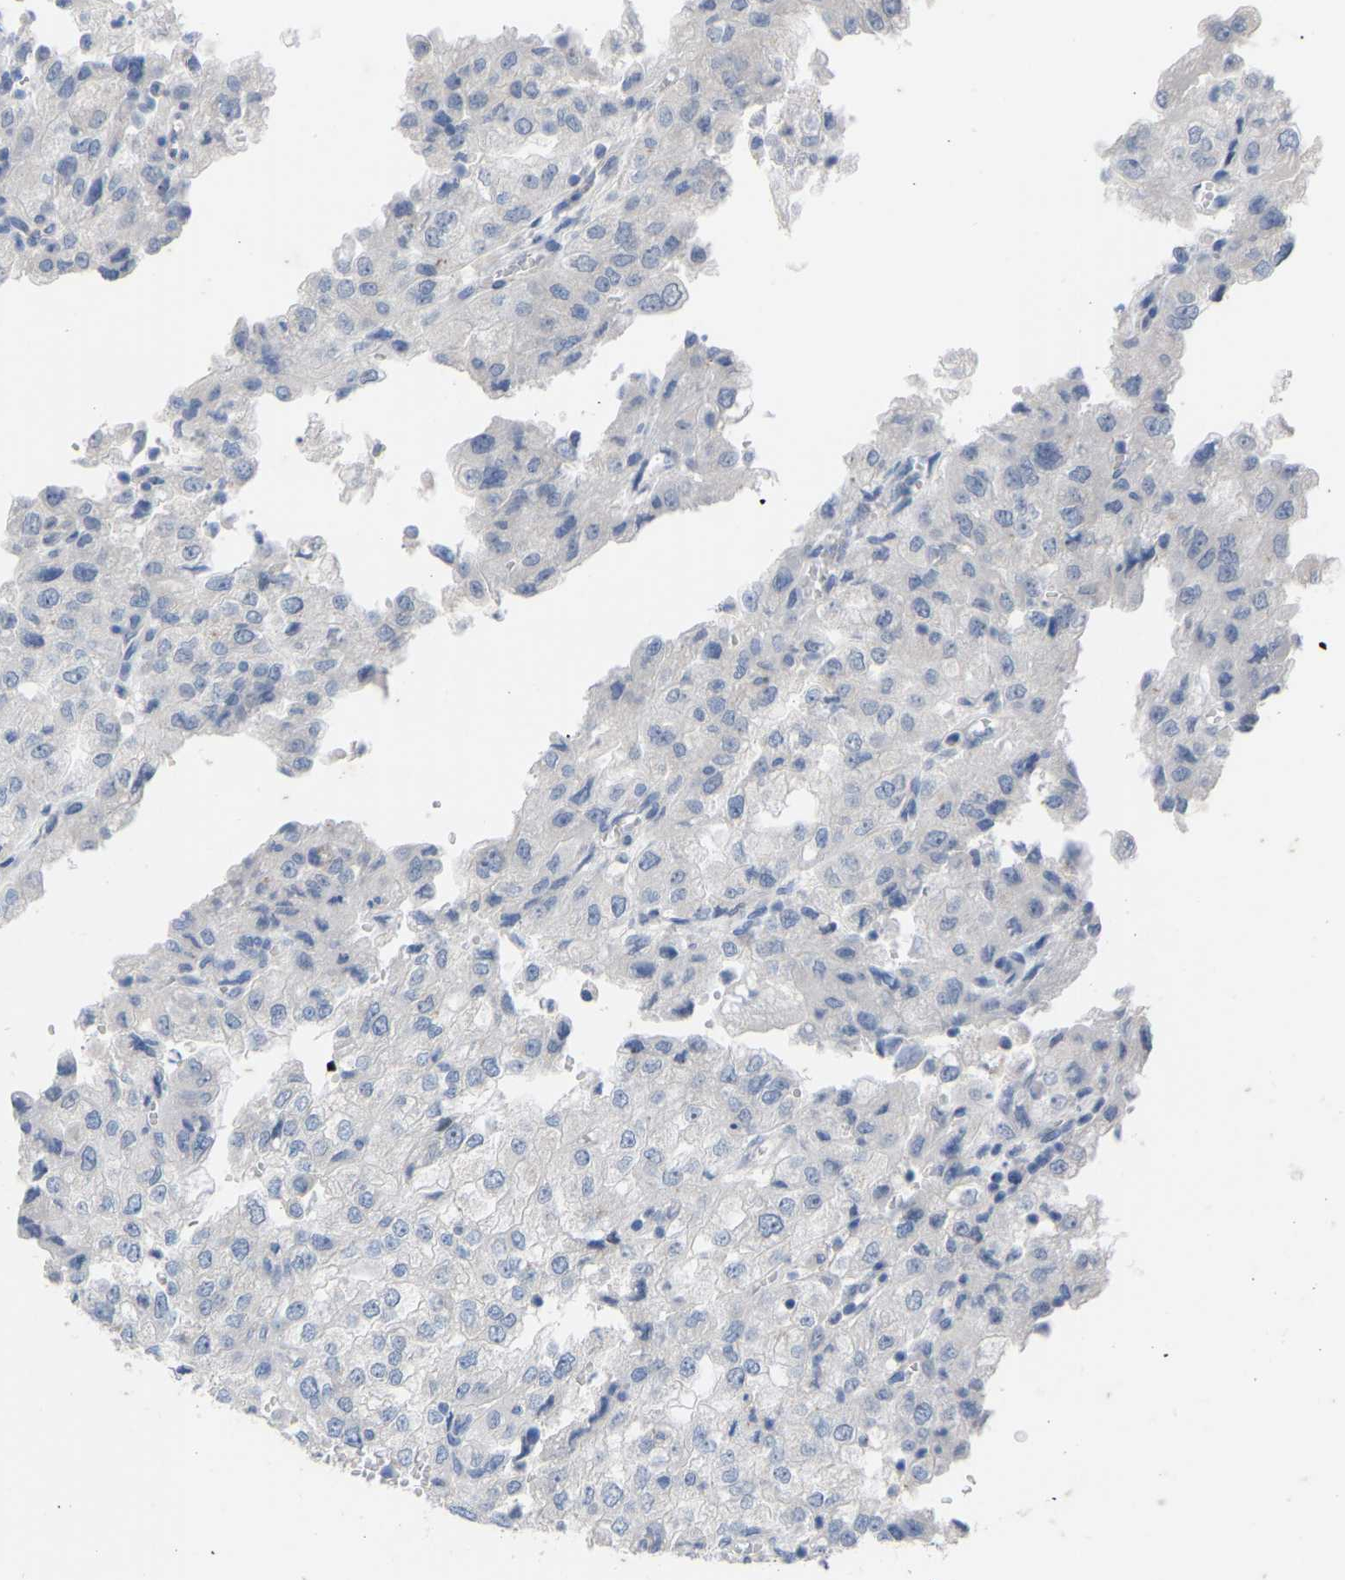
{"staining": {"intensity": "negative", "quantity": "none", "location": "none"}, "tissue": "renal cancer", "cell_type": "Tumor cells", "image_type": "cancer", "snomed": [{"axis": "morphology", "description": "Adenocarcinoma, NOS"}, {"axis": "topography", "description": "Kidney"}], "caption": "High power microscopy image of an IHC histopathology image of renal adenocarcinoma, revealing no significant positivity in tumor cells.", "gene": "OLIG2", "patient": {"sex": "female", "age": 54}}